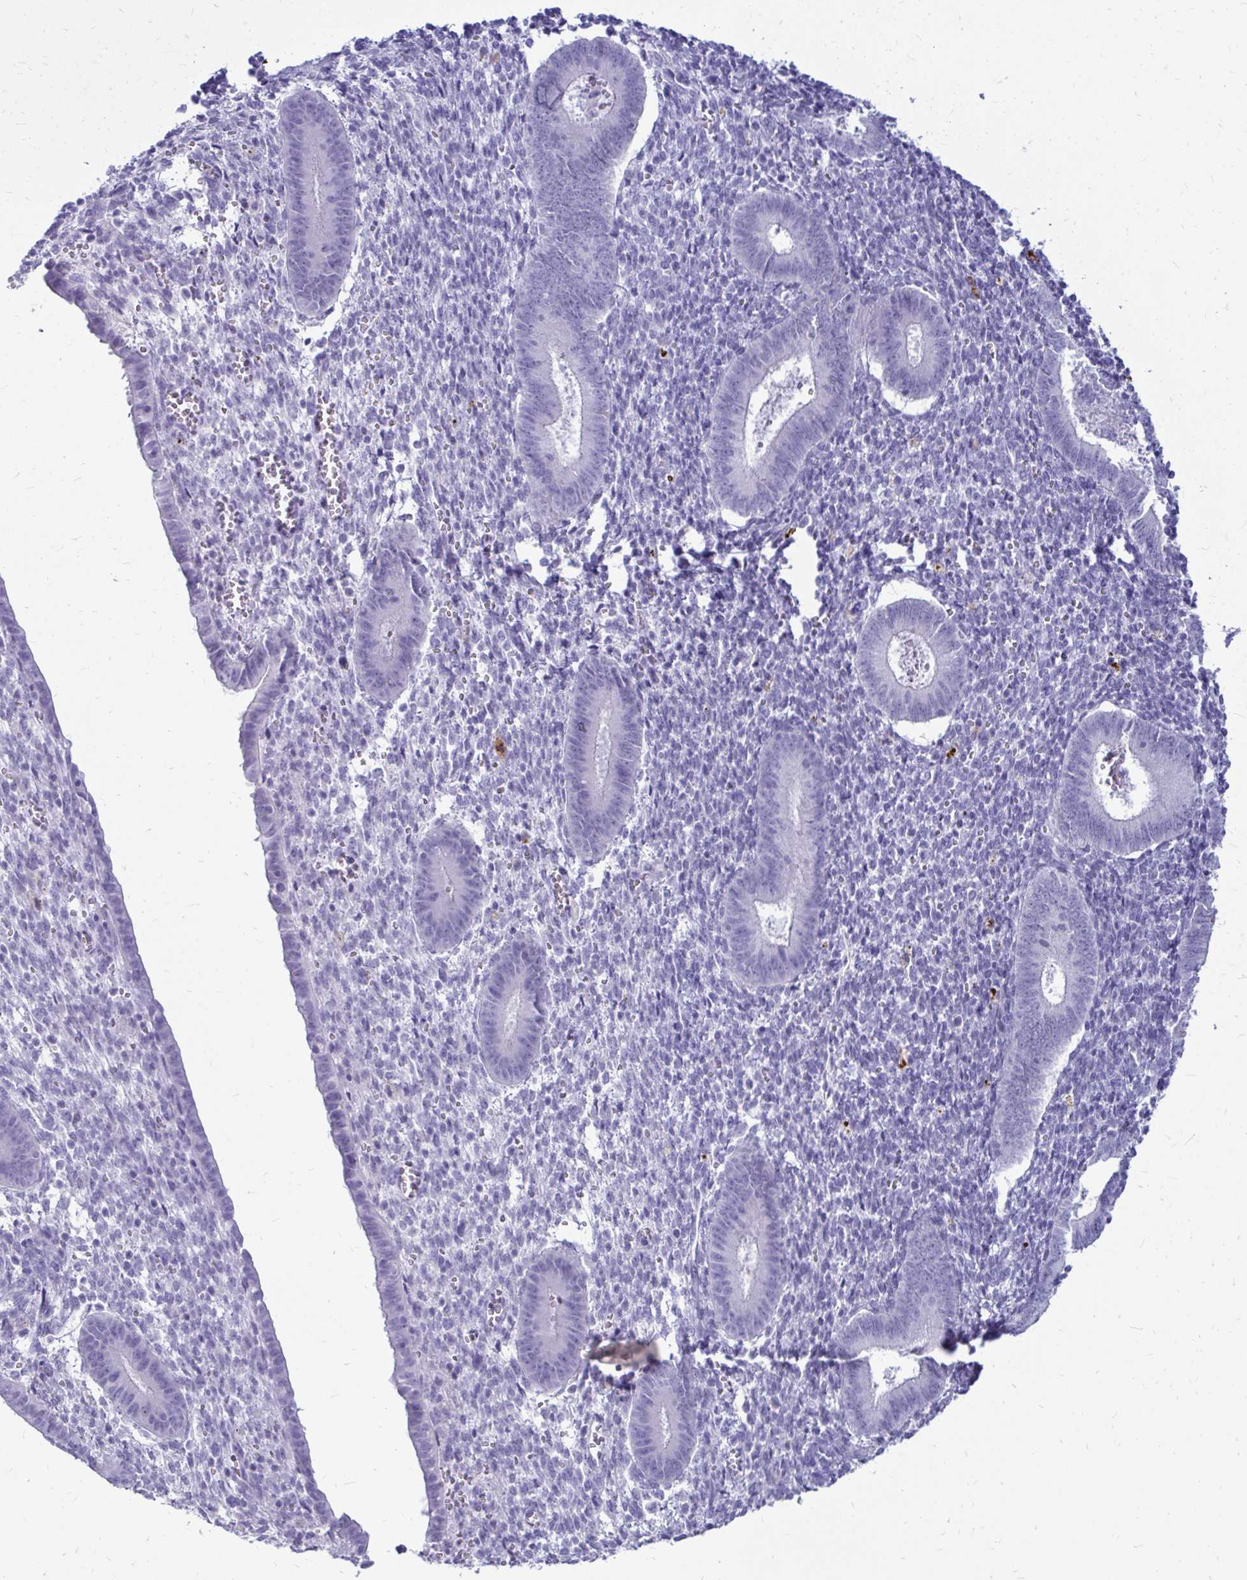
{"staining": {"intensity": "negative", "quantity": "none", "location": "none"}, "tissue": "endometrium", "cell_type": "Cells in endometrial stroma", "image_type": "normal", "snomed": [{"axis": "morphology", "description": "Normal tissue, NOS"}, {"axis": "topography", "description": "Endometrium"}], "caption": "Immunohistochemical staining of normal endometrium displays no significant expression in cells in endometrial stroma. (DAB (3,3'-diaminobenzidine) immunohistochemistry with hematoxylin counter stain).", "gene": "NANOGNB", "patient": {"sex": "female", "age": 25}}